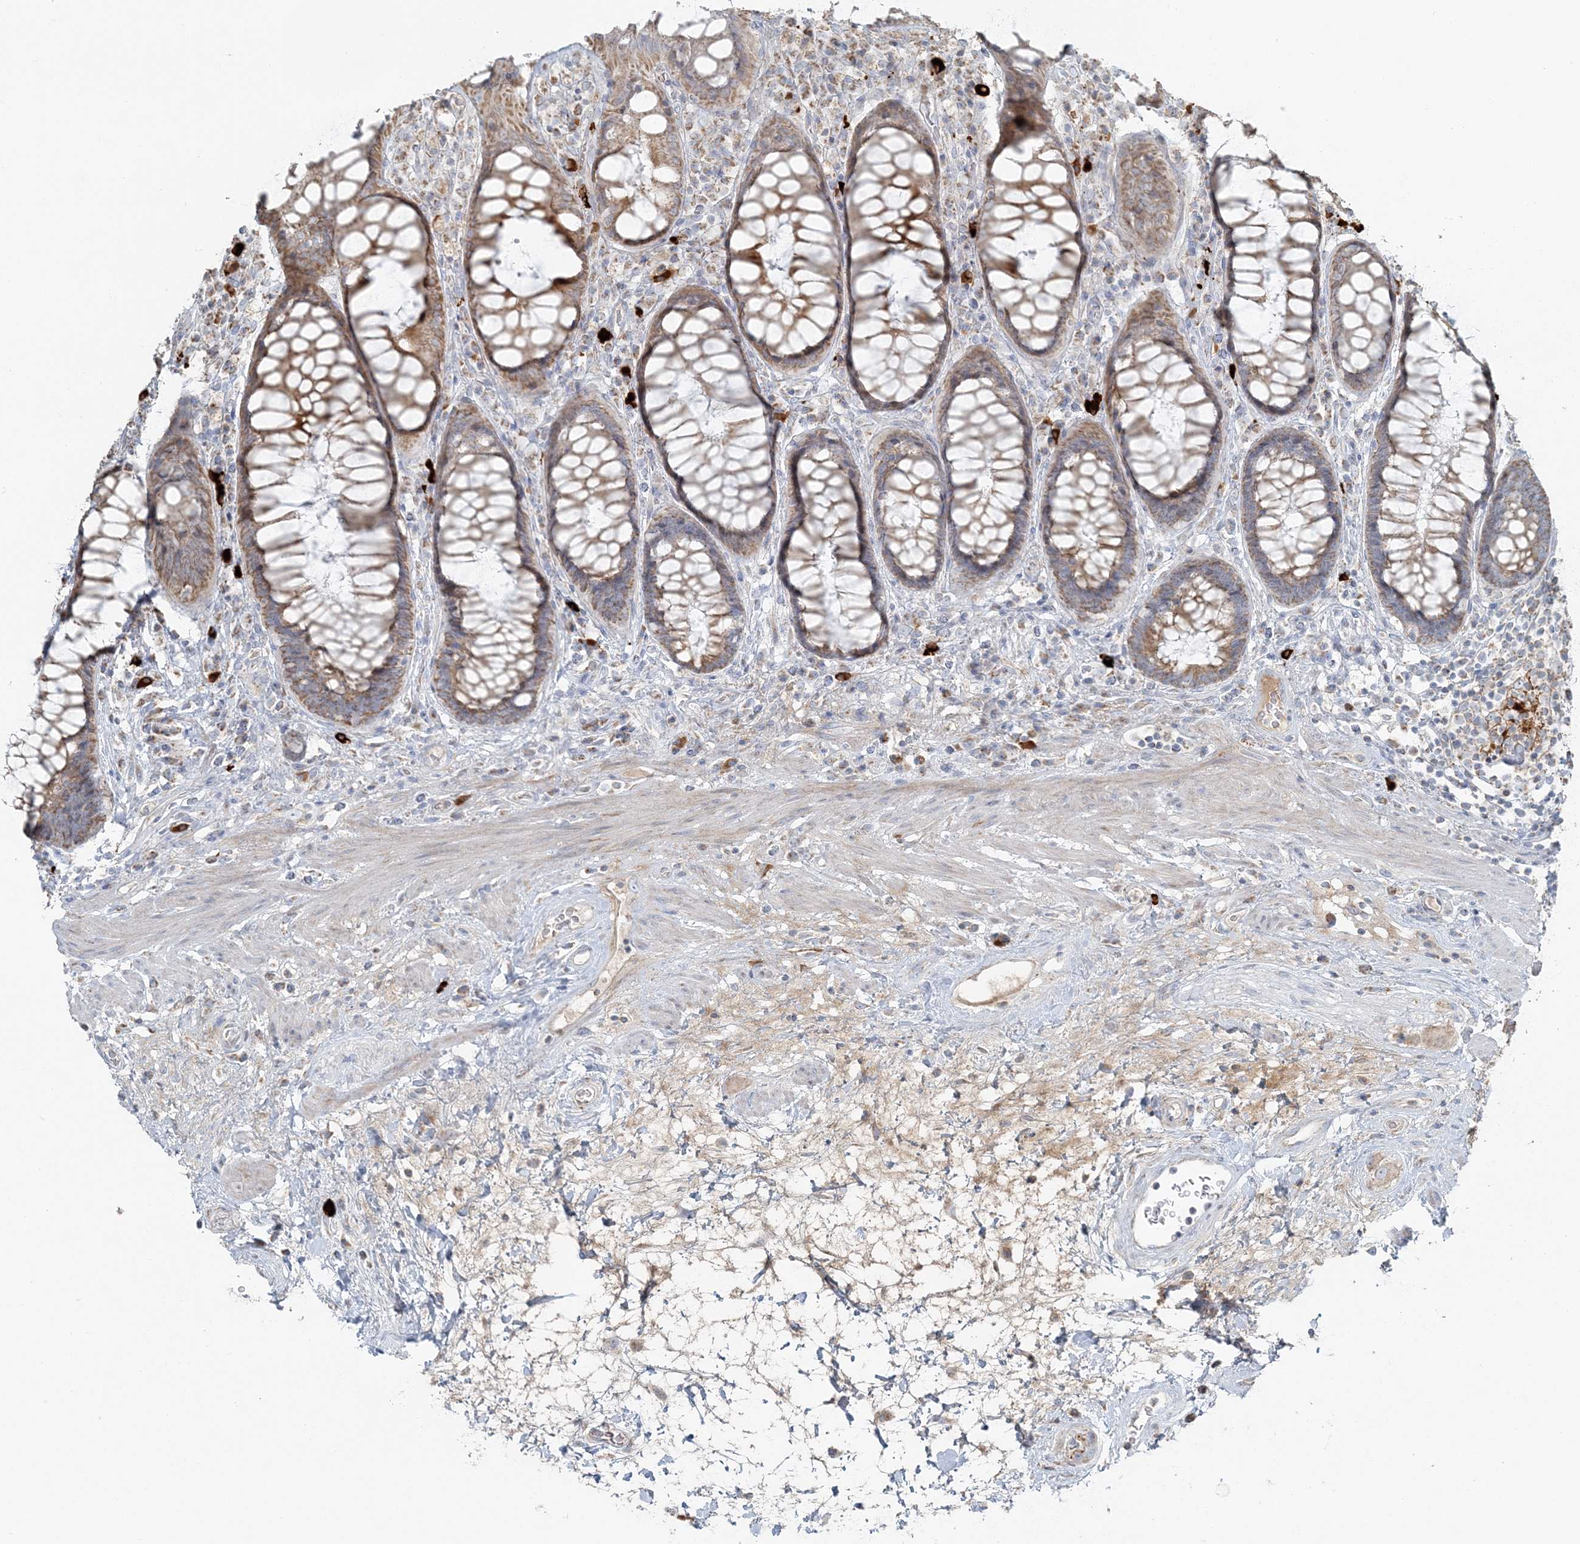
{"staining": {"intensity": "moderate", "quantity": ">75%", "location": "cytoplasmic/membranous"}, "tissue": "rectum", "cell_type": "Glandular cells", "image_type": "normal", "snomed": [{"axis": "morphology", "description": "Normal tissue, NOS"}, {"axis": "topography", "description": "Rectum"}], "caption": "High-magnification brightfield microscopy of benign rectum stained with DAB (3,3'-diaminobenzidine) (brown) and counterstained with hematoxylin (blue). glandular cells exhibit moderate cytoplasmic/membranous staining is seen in about>75% of cells.", "gene": "SLC22A16", "patient": {"sex": "male", "age": 64}}